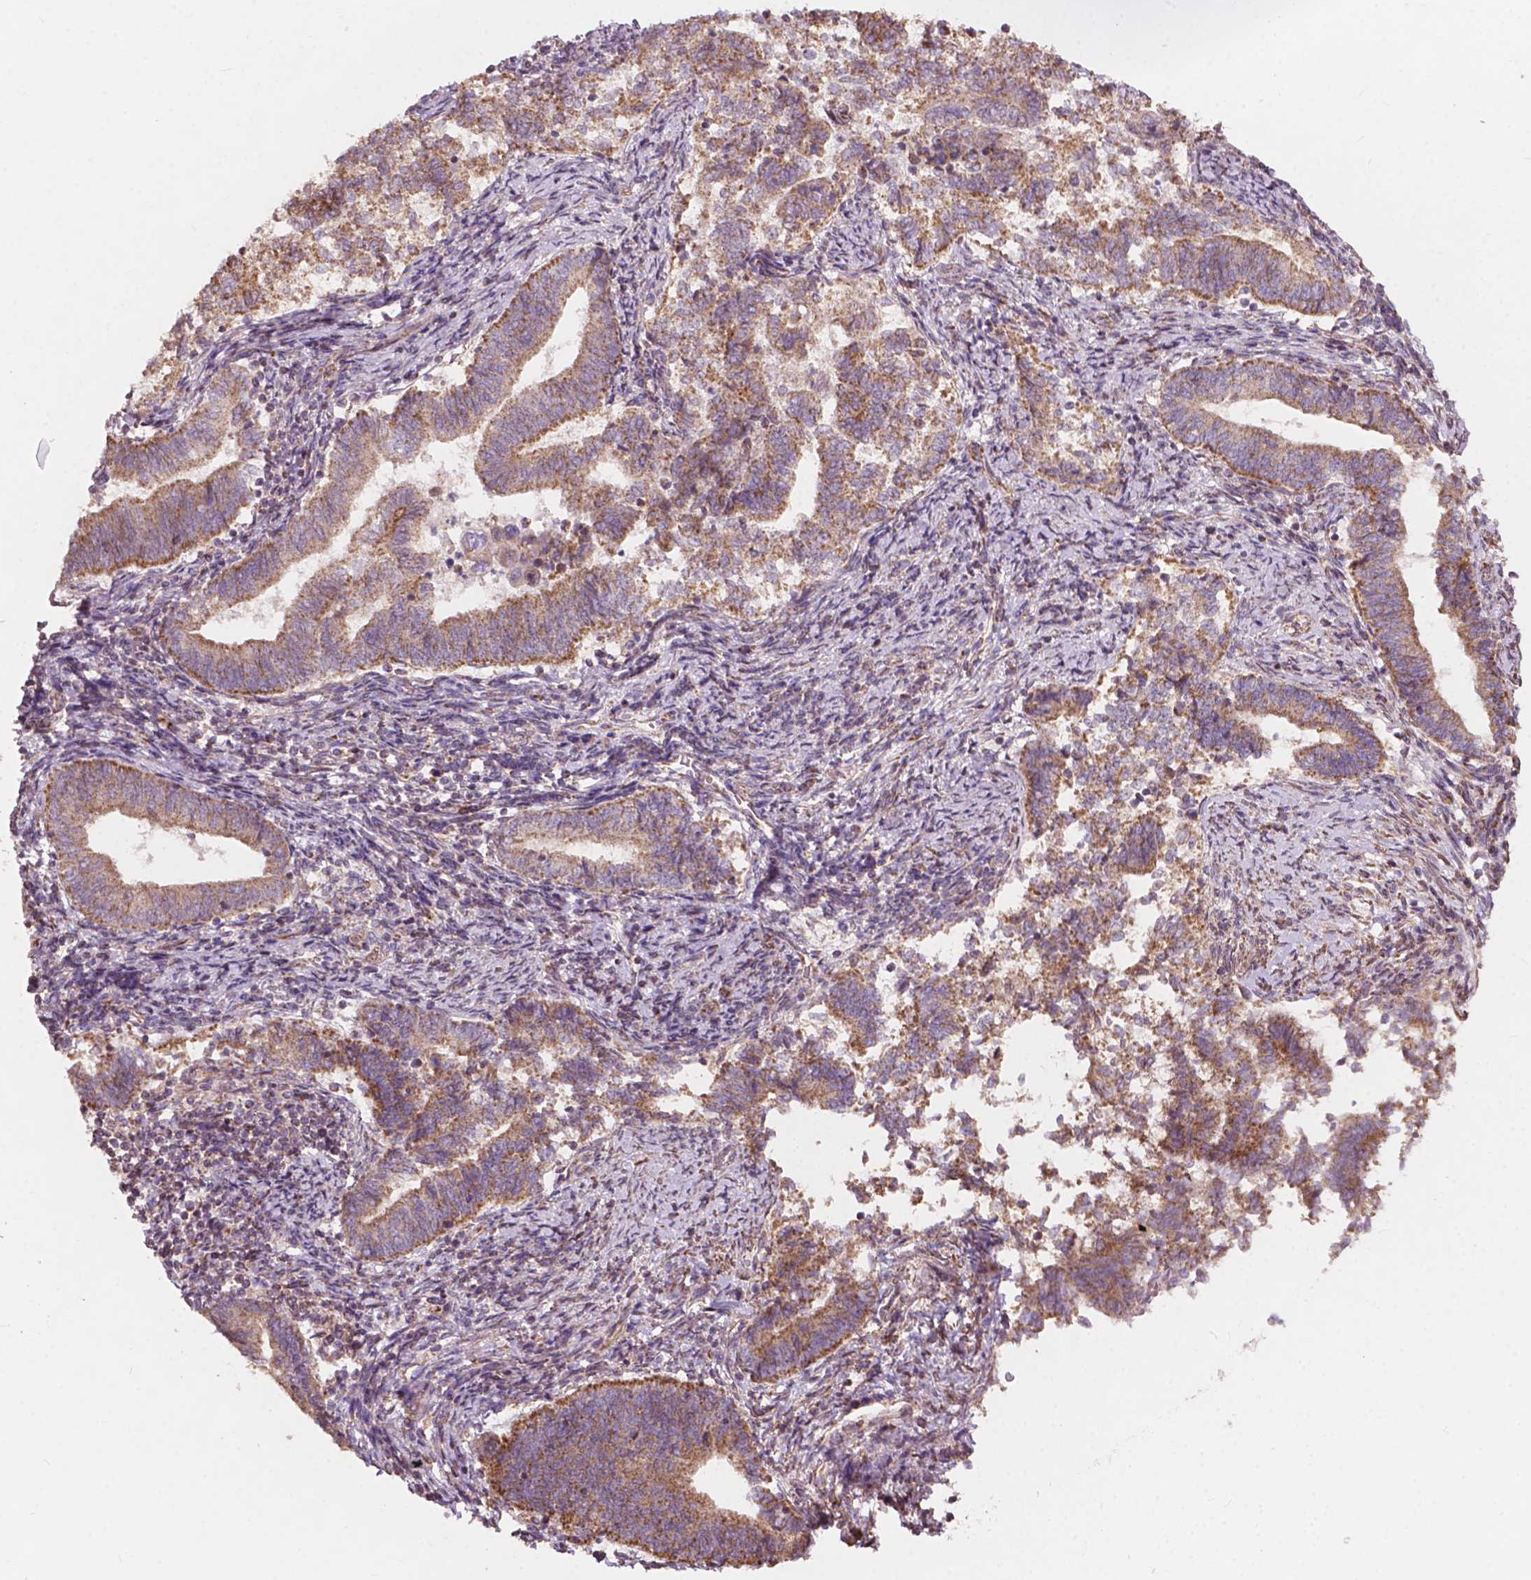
{"staining": {"intensity": "moderate", "quantity": ">75%", "location": "cytoplasmic/membranous"}, "tissue": "endometrial cancer", "cell_type": "Tumor cells", "image_type": "cancer", "snomed": [{"axis": "morphology", "description": "Adenocarcinoma, NOS"}, {"axis": "topography", "description": "Endometrium"}], "caption": "Tumor cells reveal medium levels of moderate cytoplasmic/membranous expression in about >75% of cells in adenocarcinoma (endometrial). The staining was performed using DAB (3,3'-diaminobenzidine) to visualize the protein expression in brown, while the nuclei were stained in blue with hematoxylin (Magnification: 20x).", "gene": "NDUFA10", "patient": {"sex": "female", "age": 65}}